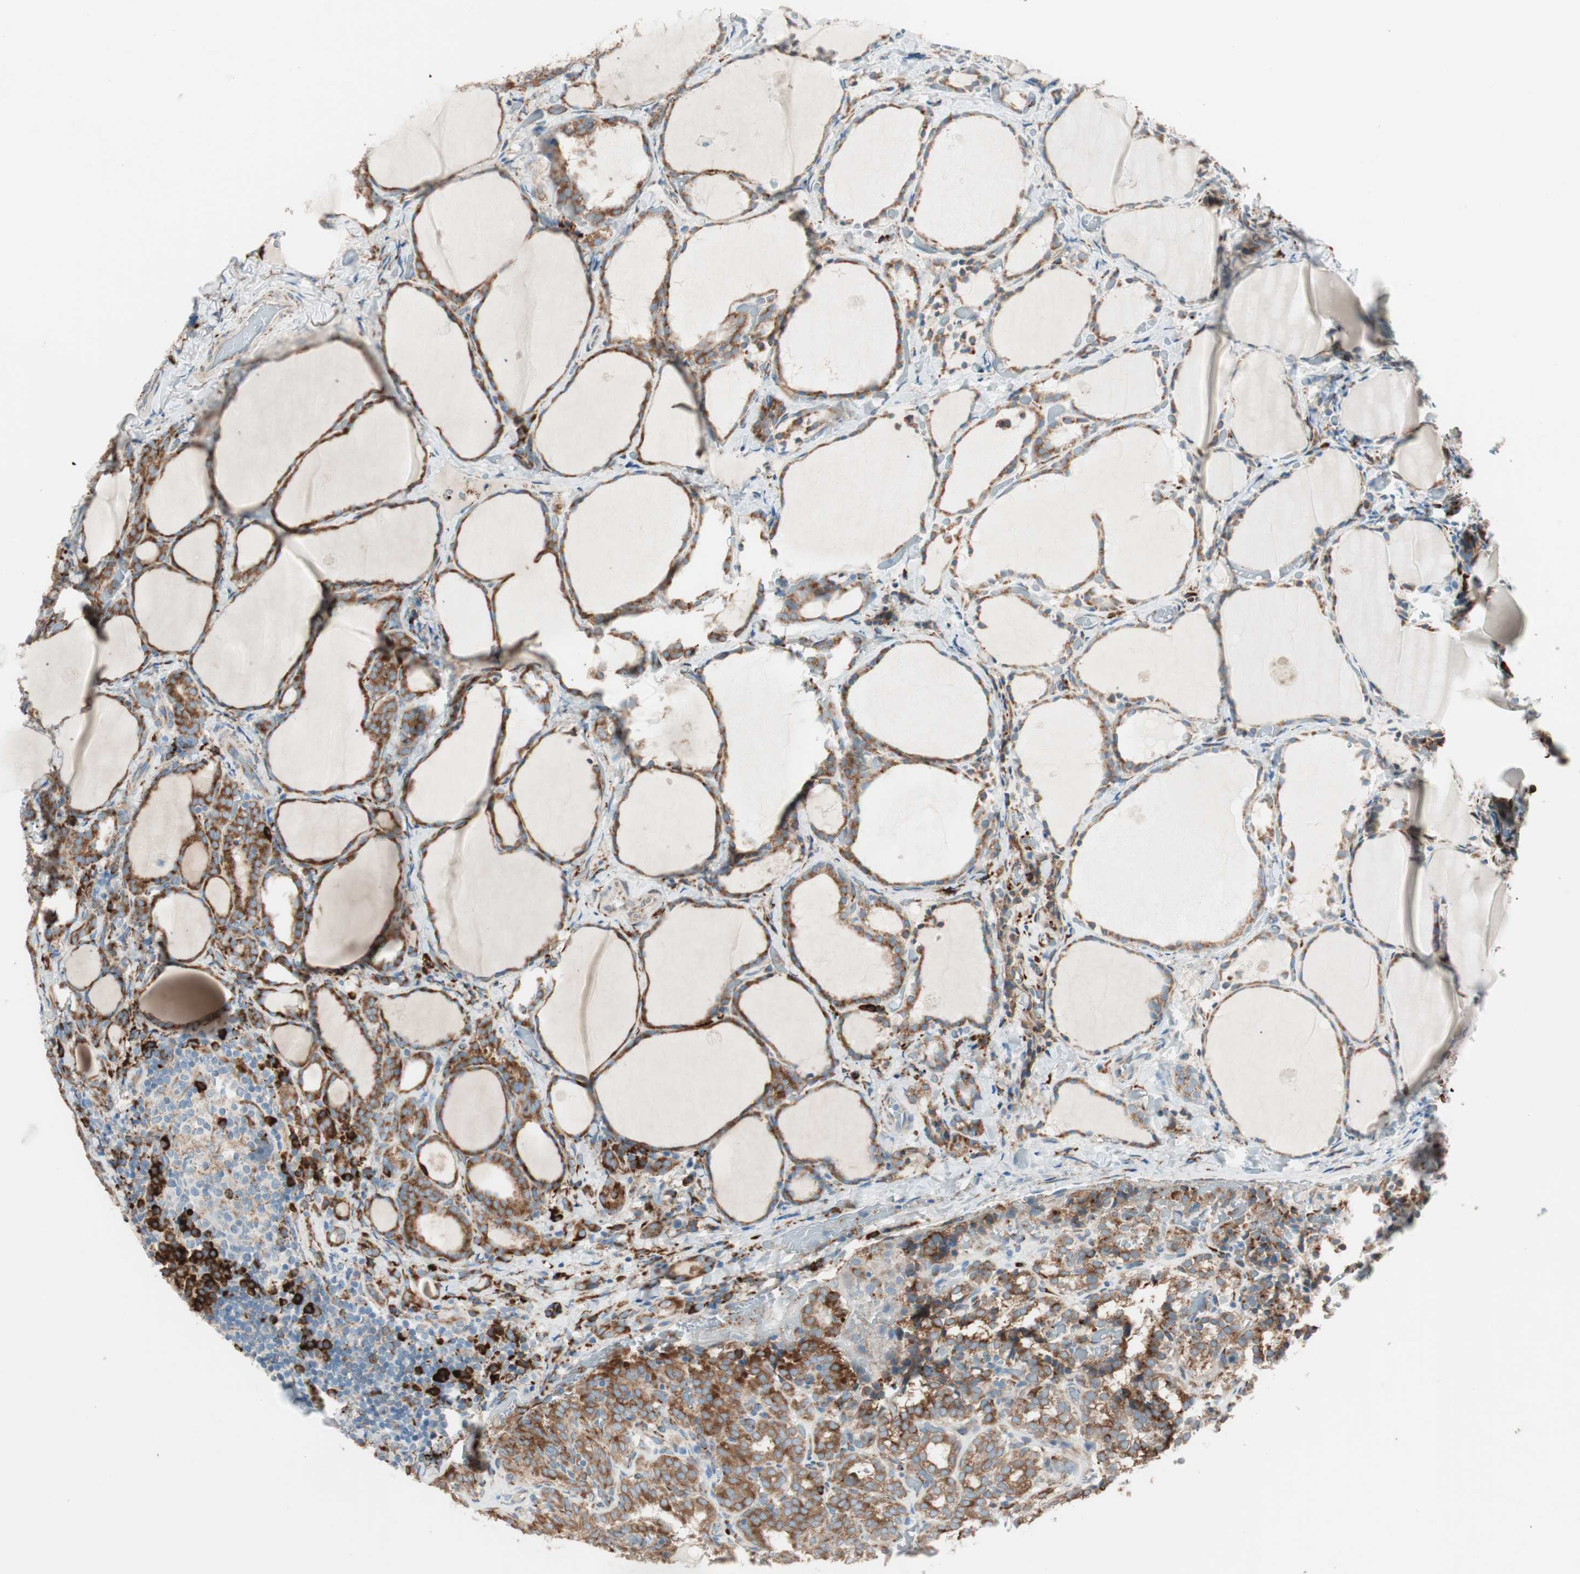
{"staining": {"intensity": "strong", "quantity": ">75%", "location": "cytoplasmic/membranous"}, "tissue": "thyroid cancer", "cell_type": "Tumor cells", "image_type": "cancer", "snomed": [{"axis": "morphology", "description": "Normal tissue, NOS"}, {"axis": "morphology", "description": "Papillary adenocarcinoma, NOS"}, {"axis": "topography", "description": "Thyroid gland"}], "caption": "The immunohistochemical stain shows strong cytoplasmic/membranous staining in tumor cells of thyroid cancer (papillary adenocarcinoma) tissue. (DAB (3,3'-diaminobenzidine) IHC, brown staining for protein, blue staining for nuclei).", "gene": "P4HTM", "patient": {"sex": "female", "age": 30}}